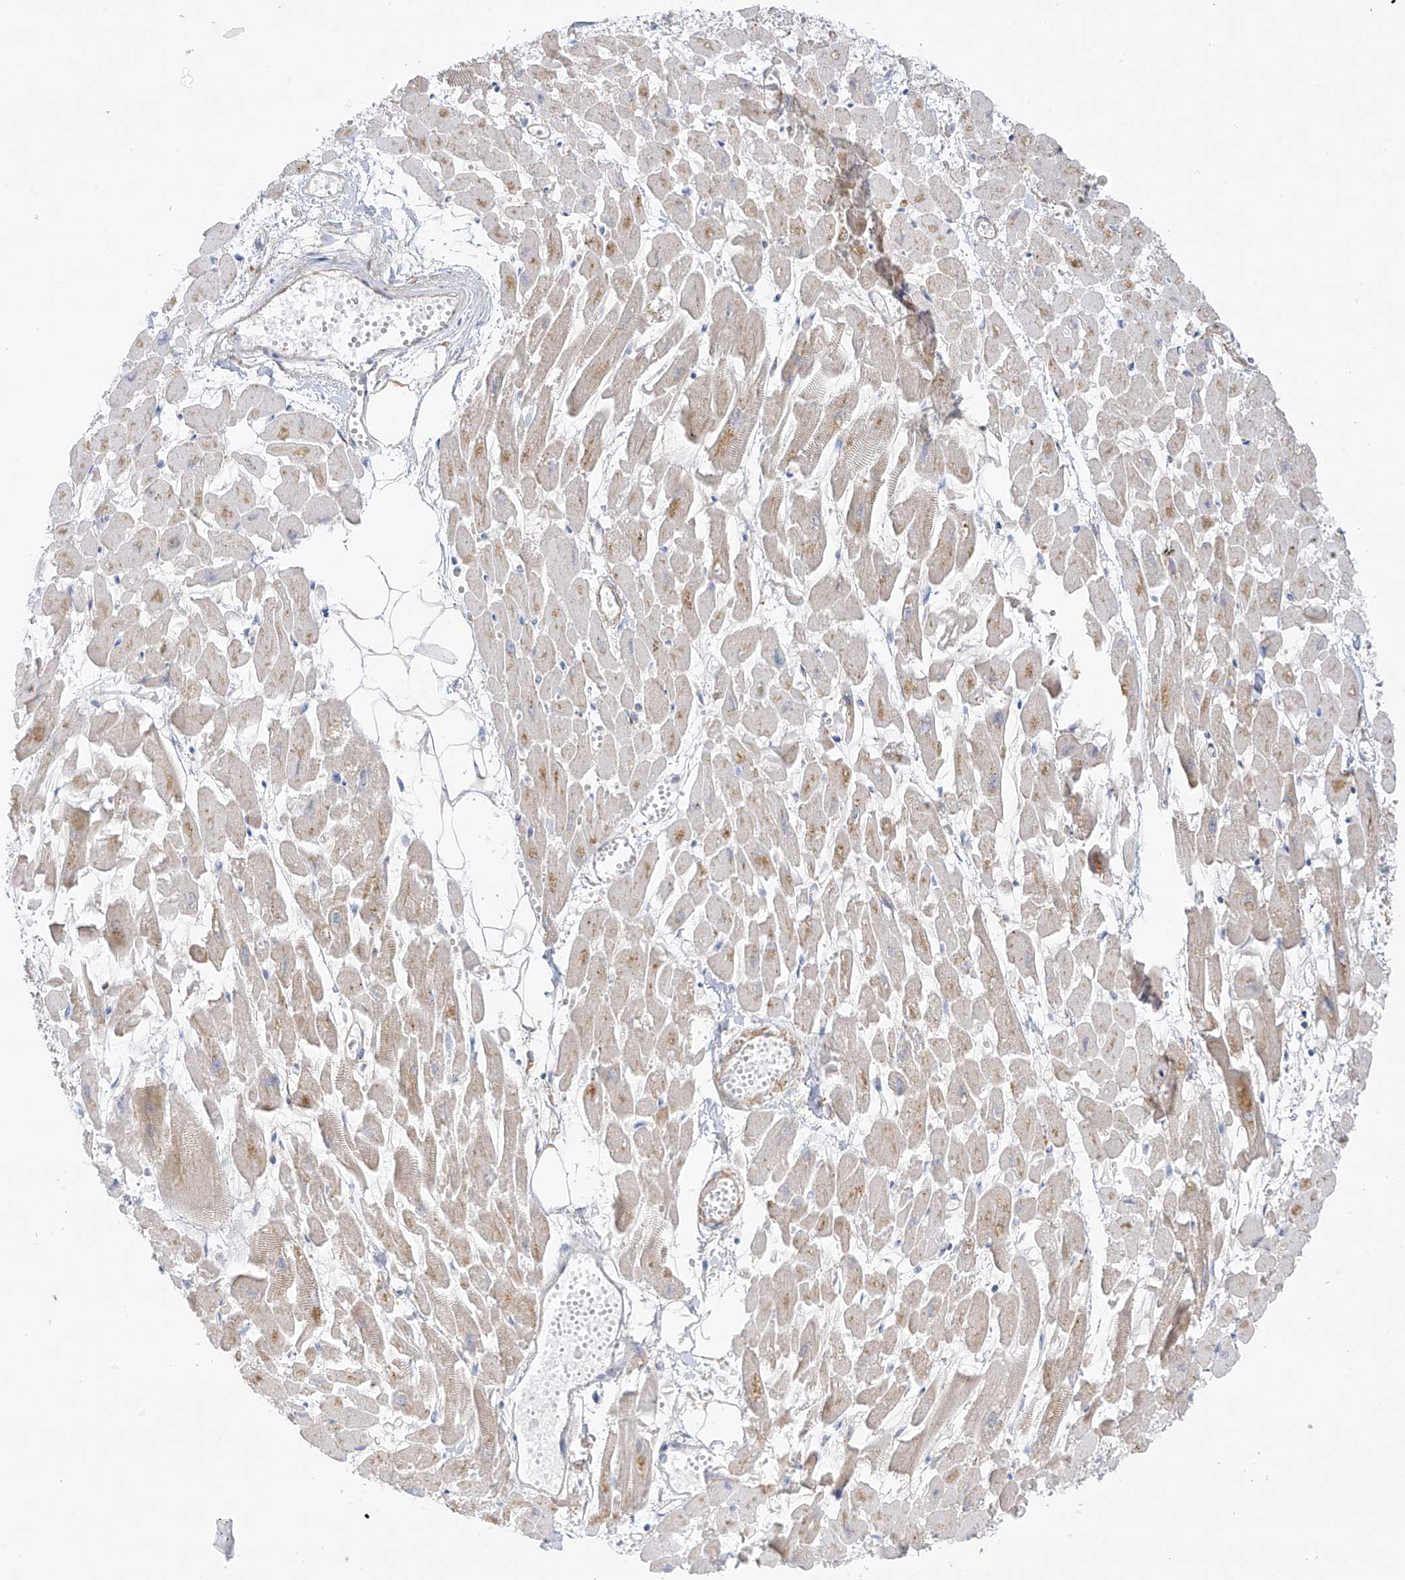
{"staining": {"intensity": "weak", "quantity": "25%-75%", "location": "cytoplasmic/membranous"}, "tissue": "heart muscle", "cell_type": "Cardiomyocytes", "image_type": "normal", "snomed": [{"axis": "morphology", "description": "Normal tissue, NOS"}, {"axis": "topography", "description": "Heart"}], "caption": "DAB immunohistochemical staining of benign human heart muscle reveals weak cytoplasmic/membranous protein expression in about 25%-75% of cardiomyocytes.", "gene": "TAL2", "patient": {"sex": "female", "age": 64}}